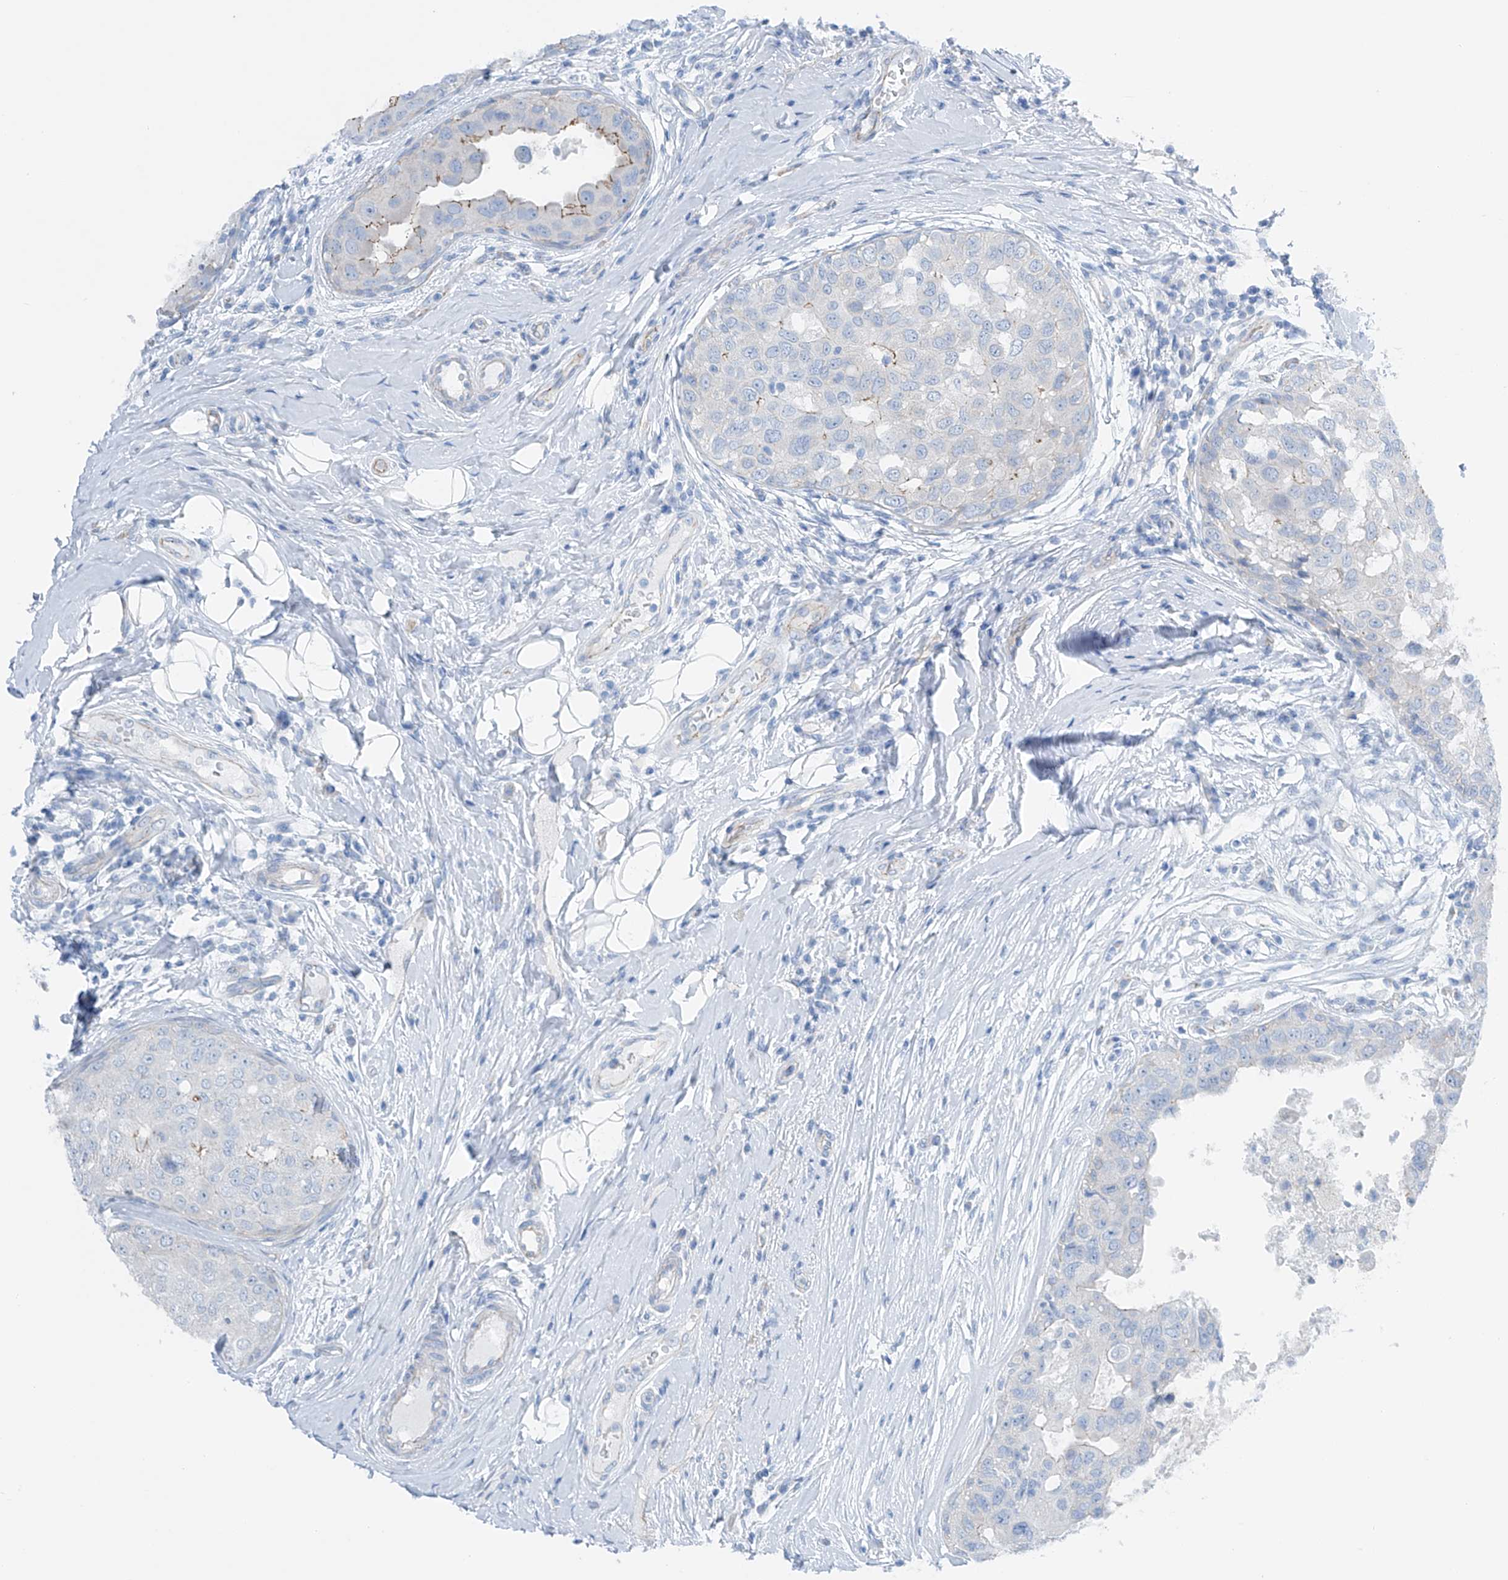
{"staining": {"intensity": "moderate", "quantity": "<25%", "location": "cytoplasmic/membranous"}, "tissue": "breast cancer", "cell_type": "Tumor cells", "image_type": "cancer", "snomed": [{"axis": "morphology", "description": "Duct carcinoma"}, {"axis": "topography", "description": "Breast"}], "caption": "Breast cancer stained for a protein (brown) demonstrates moderate cytoplasmic/membranous positive expression in about <25% of tumor cells.", "gene": "MAGI1", "patient": {"sex": "female", "age": 27}}